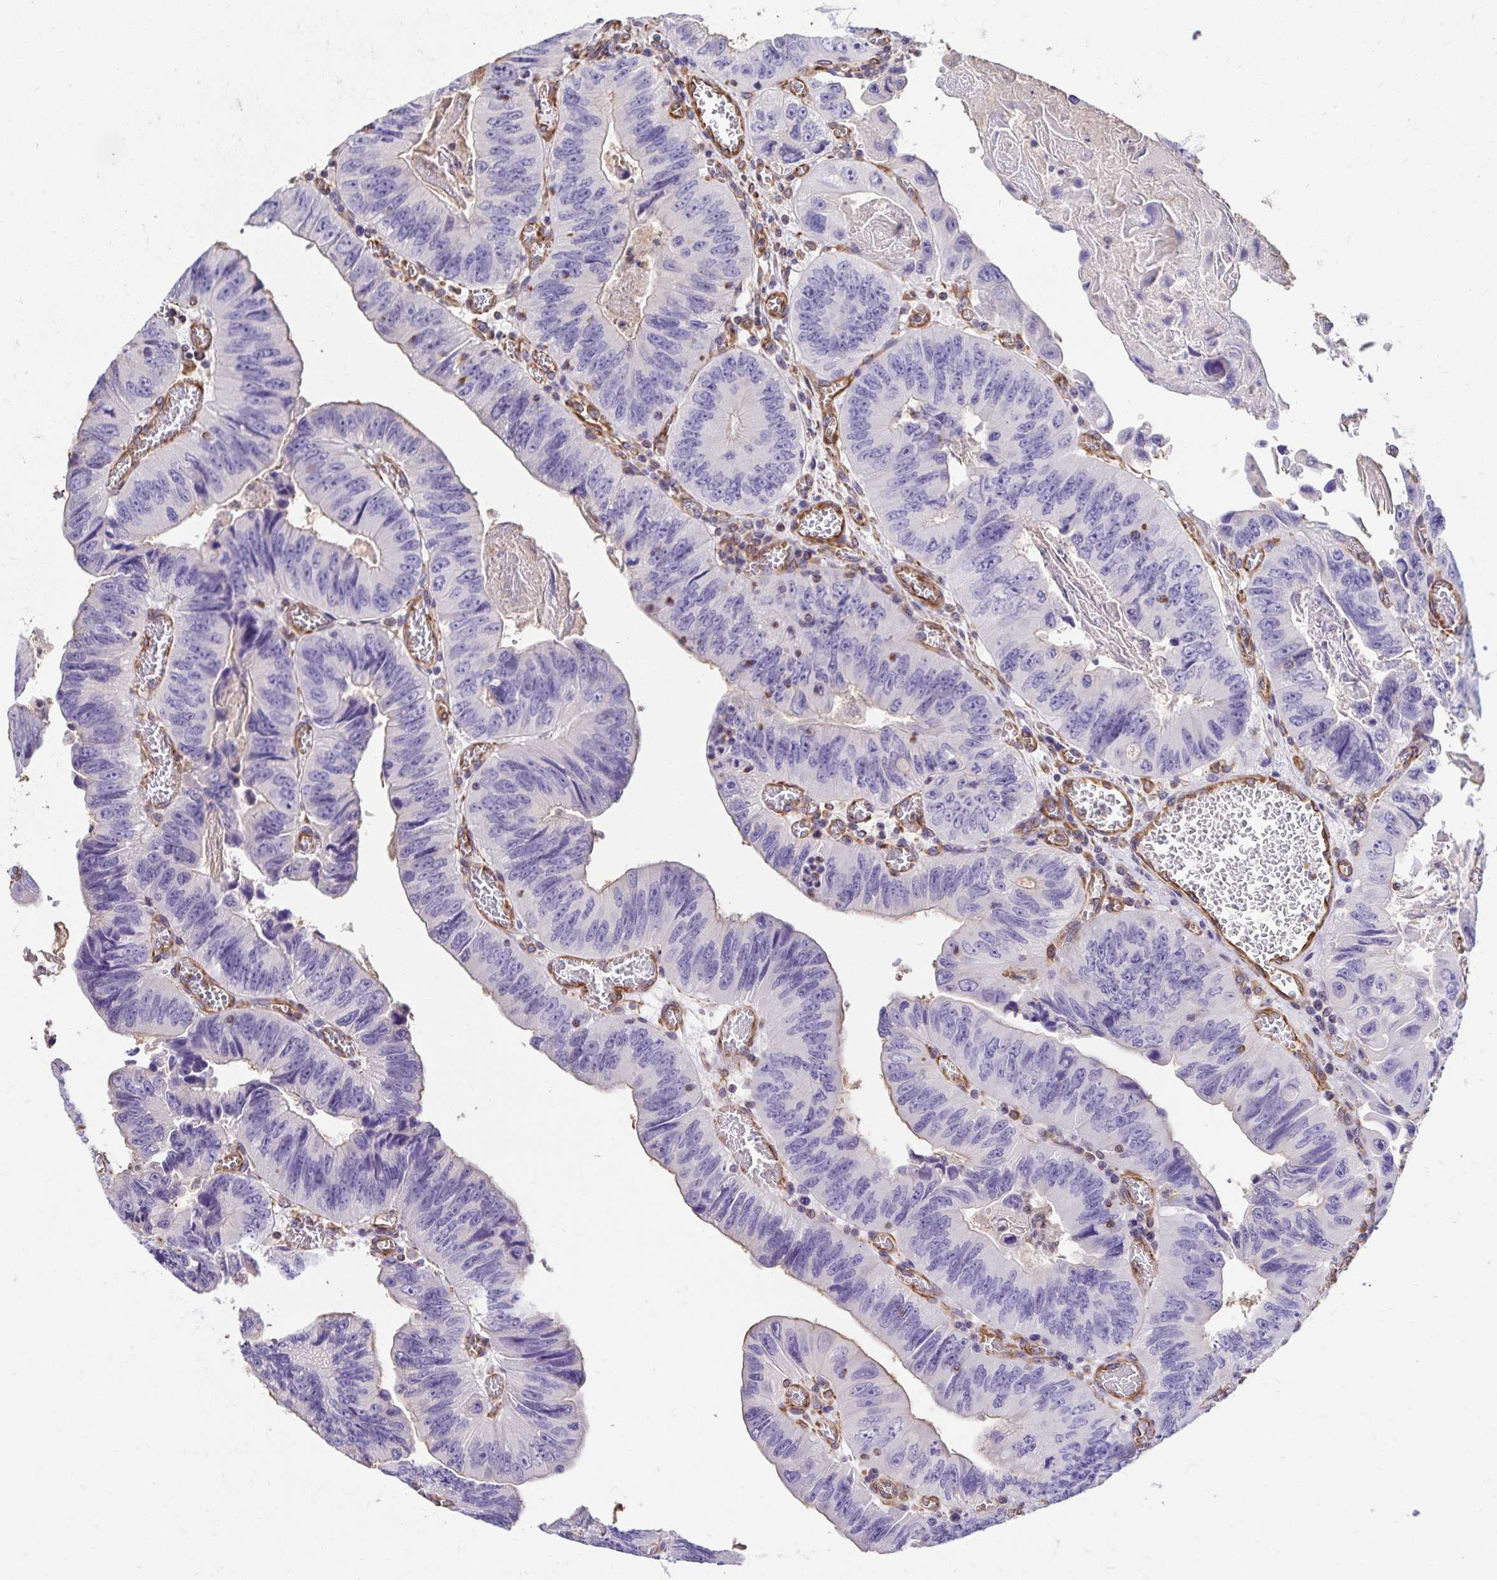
{"staining": {"intensity": "negative", "quantity": "none", "location": "none"}, "tissue": "colorectal cancer", "cell_type": "Tumor cells", "image_type": "cancer", "snomed": [{"axis": "morphology", "description": "Adenocarcinoma, NOS"}, {"axis": "topography", "description": "Colon"}], "caption": "Immunohistochemistry (IHC) histopathology image of colorectal cancer (adenocarcinoma) stained for a protein (brown), which reveals no staining in tumor cells.", "gene": "TRPV6", "patient": {"sex": "female", "age": 84}}